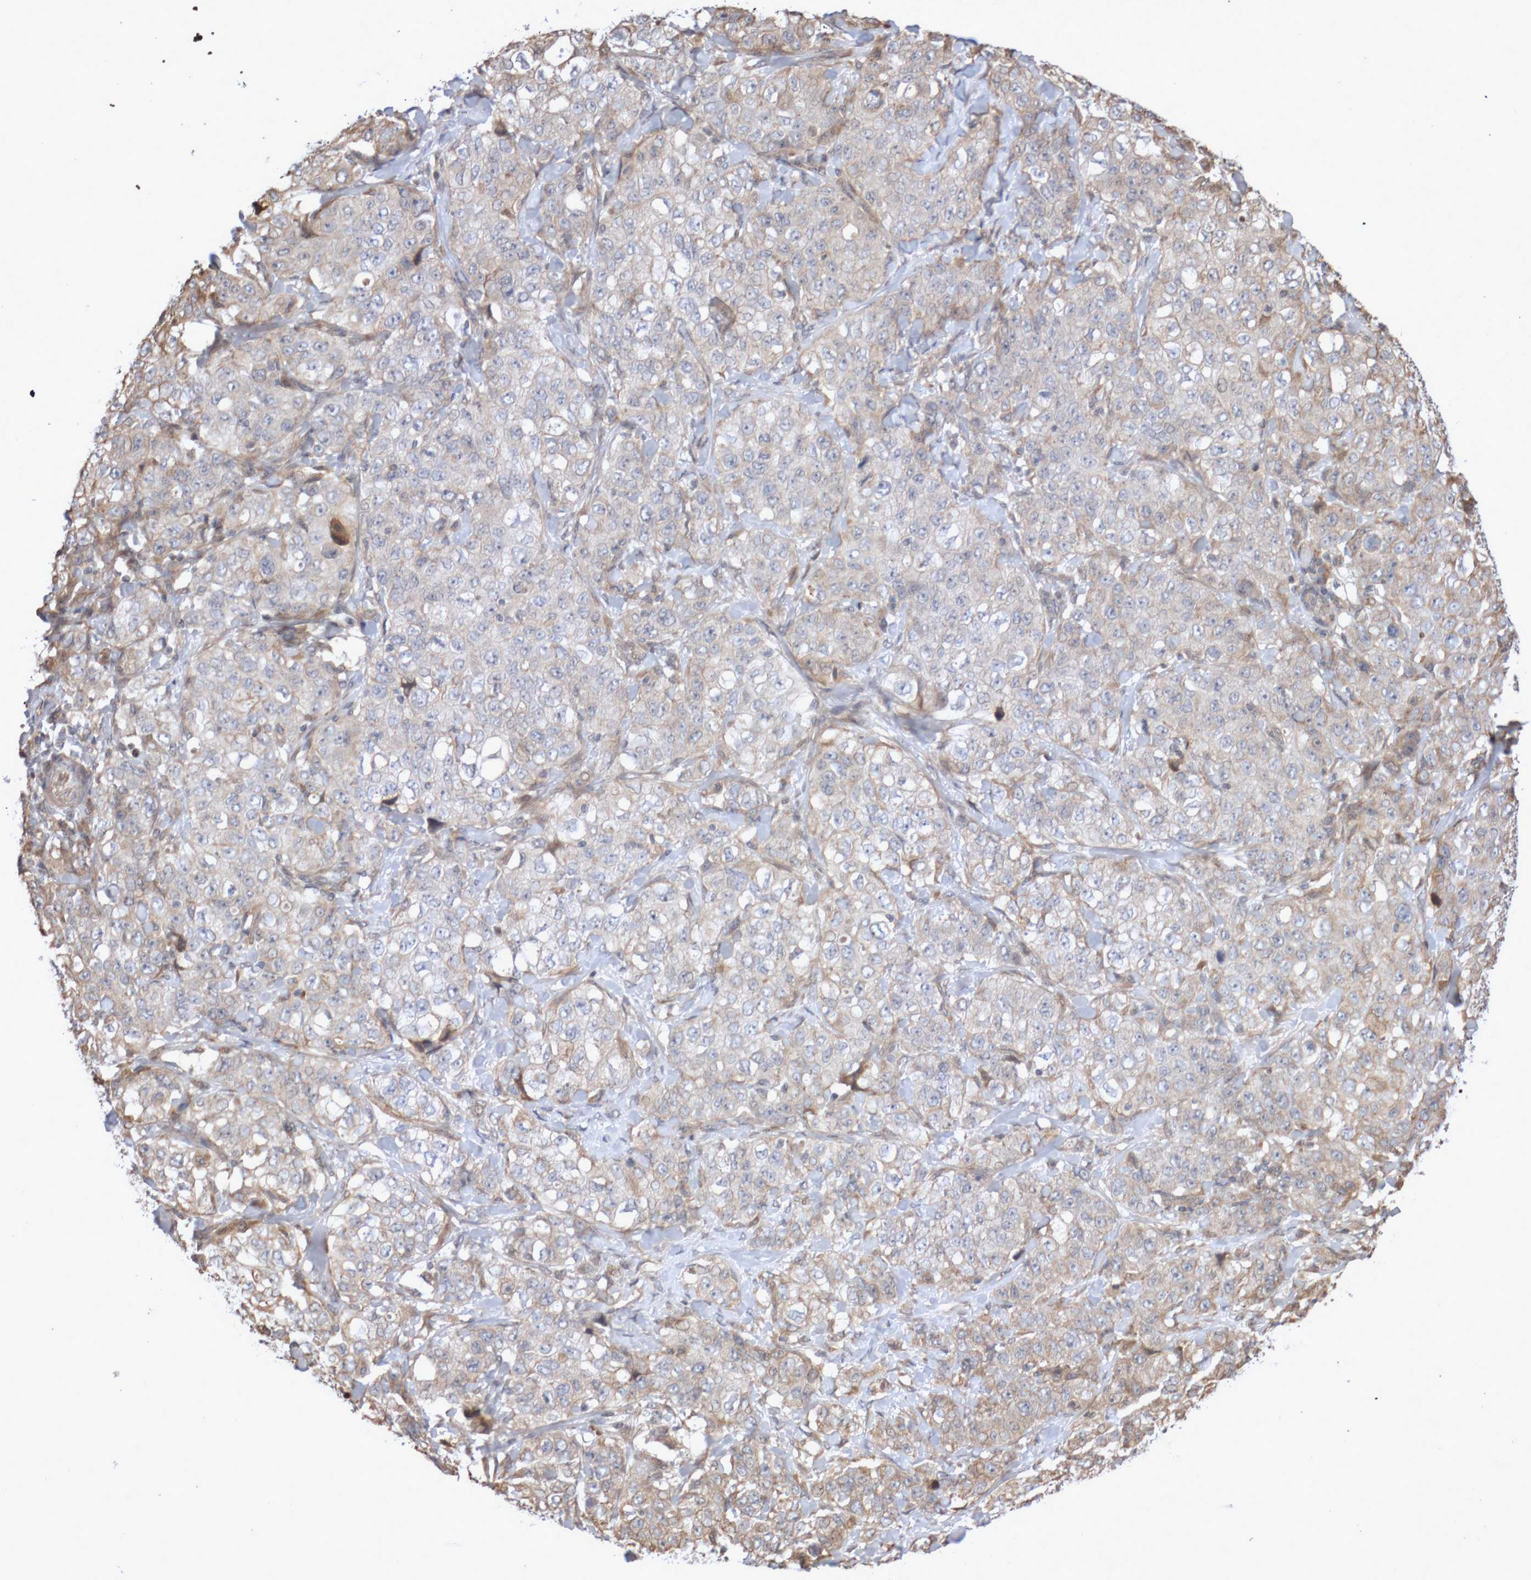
{"staining": {"intensity": "weak", "quantity": "<25%", "location": "cytoplasmic/membranous"}, "tissue": "stomach cancer", "cell_type": "Tumor cells", "image_type": "cancer", "snomed": [{"axis": "morphology", "description": "Adenocarcinoma, NOS"}, {"axis": "topography", "description": "Stomach"}], "caption": "There is no significant expression in tumor cells of stomach cancer. (Immunohistochemistry (ihc), brightfield microscopy, high magnification).", "gene": "DPH7", "patient": {"sex": "male", "age": 48}}